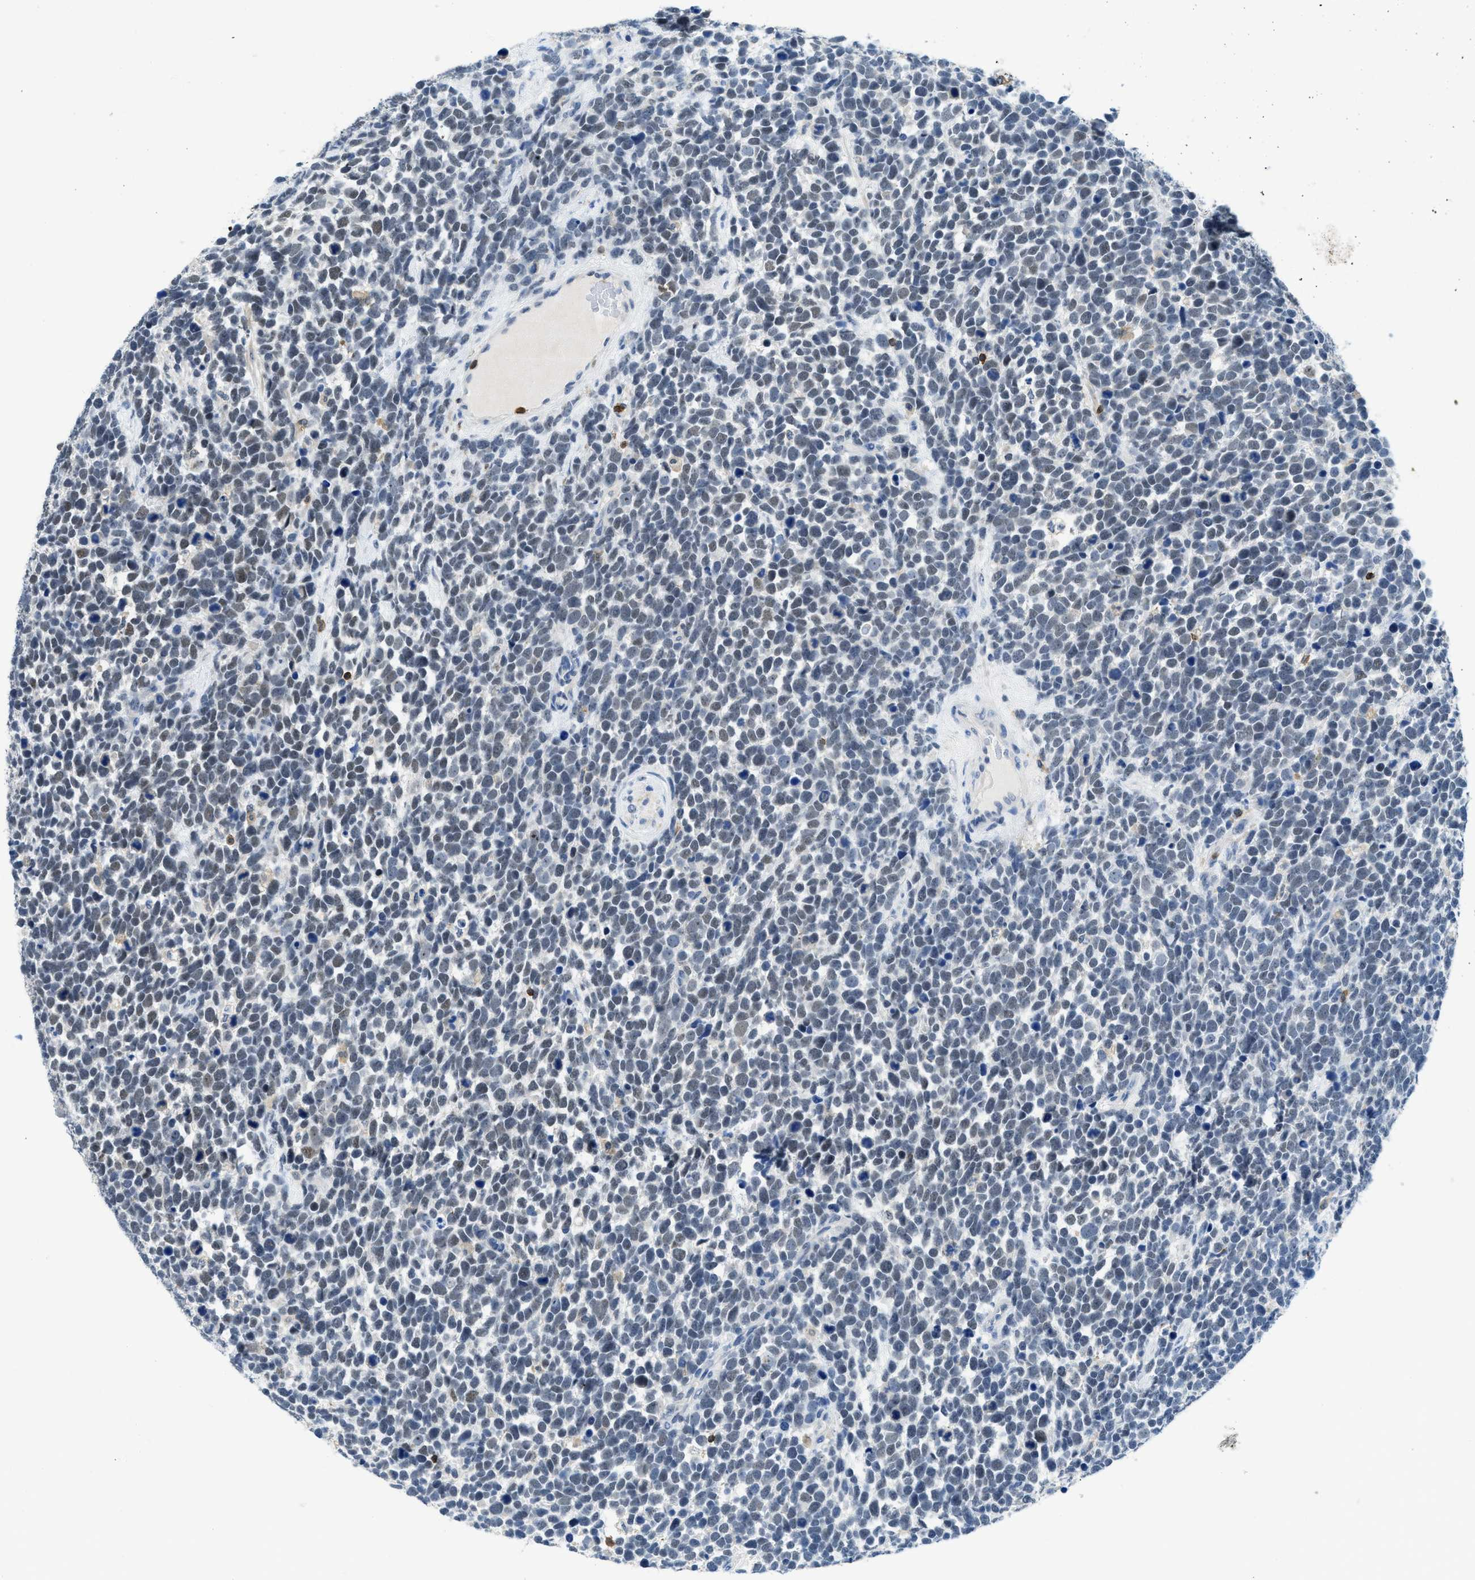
{"staining": {"intensity": "negative", "quantity": "none", "location": "none"}, "tissue": "urothelial cancer", "cell_type": "Tumor cells", "image_type": "cancer", "snomed": [{"axis": "morphology", "description": "Urothelial carcinoma, High grade"}, {"axis": "topography", "description": "Urinary bladder"}], "caption": "Immunohistochemistry of human high-grade urothelial carcinoma displays no positivity in tumor cells.", "gene": "FAM151A", "patient": {"sex": "female", "age": 82}}